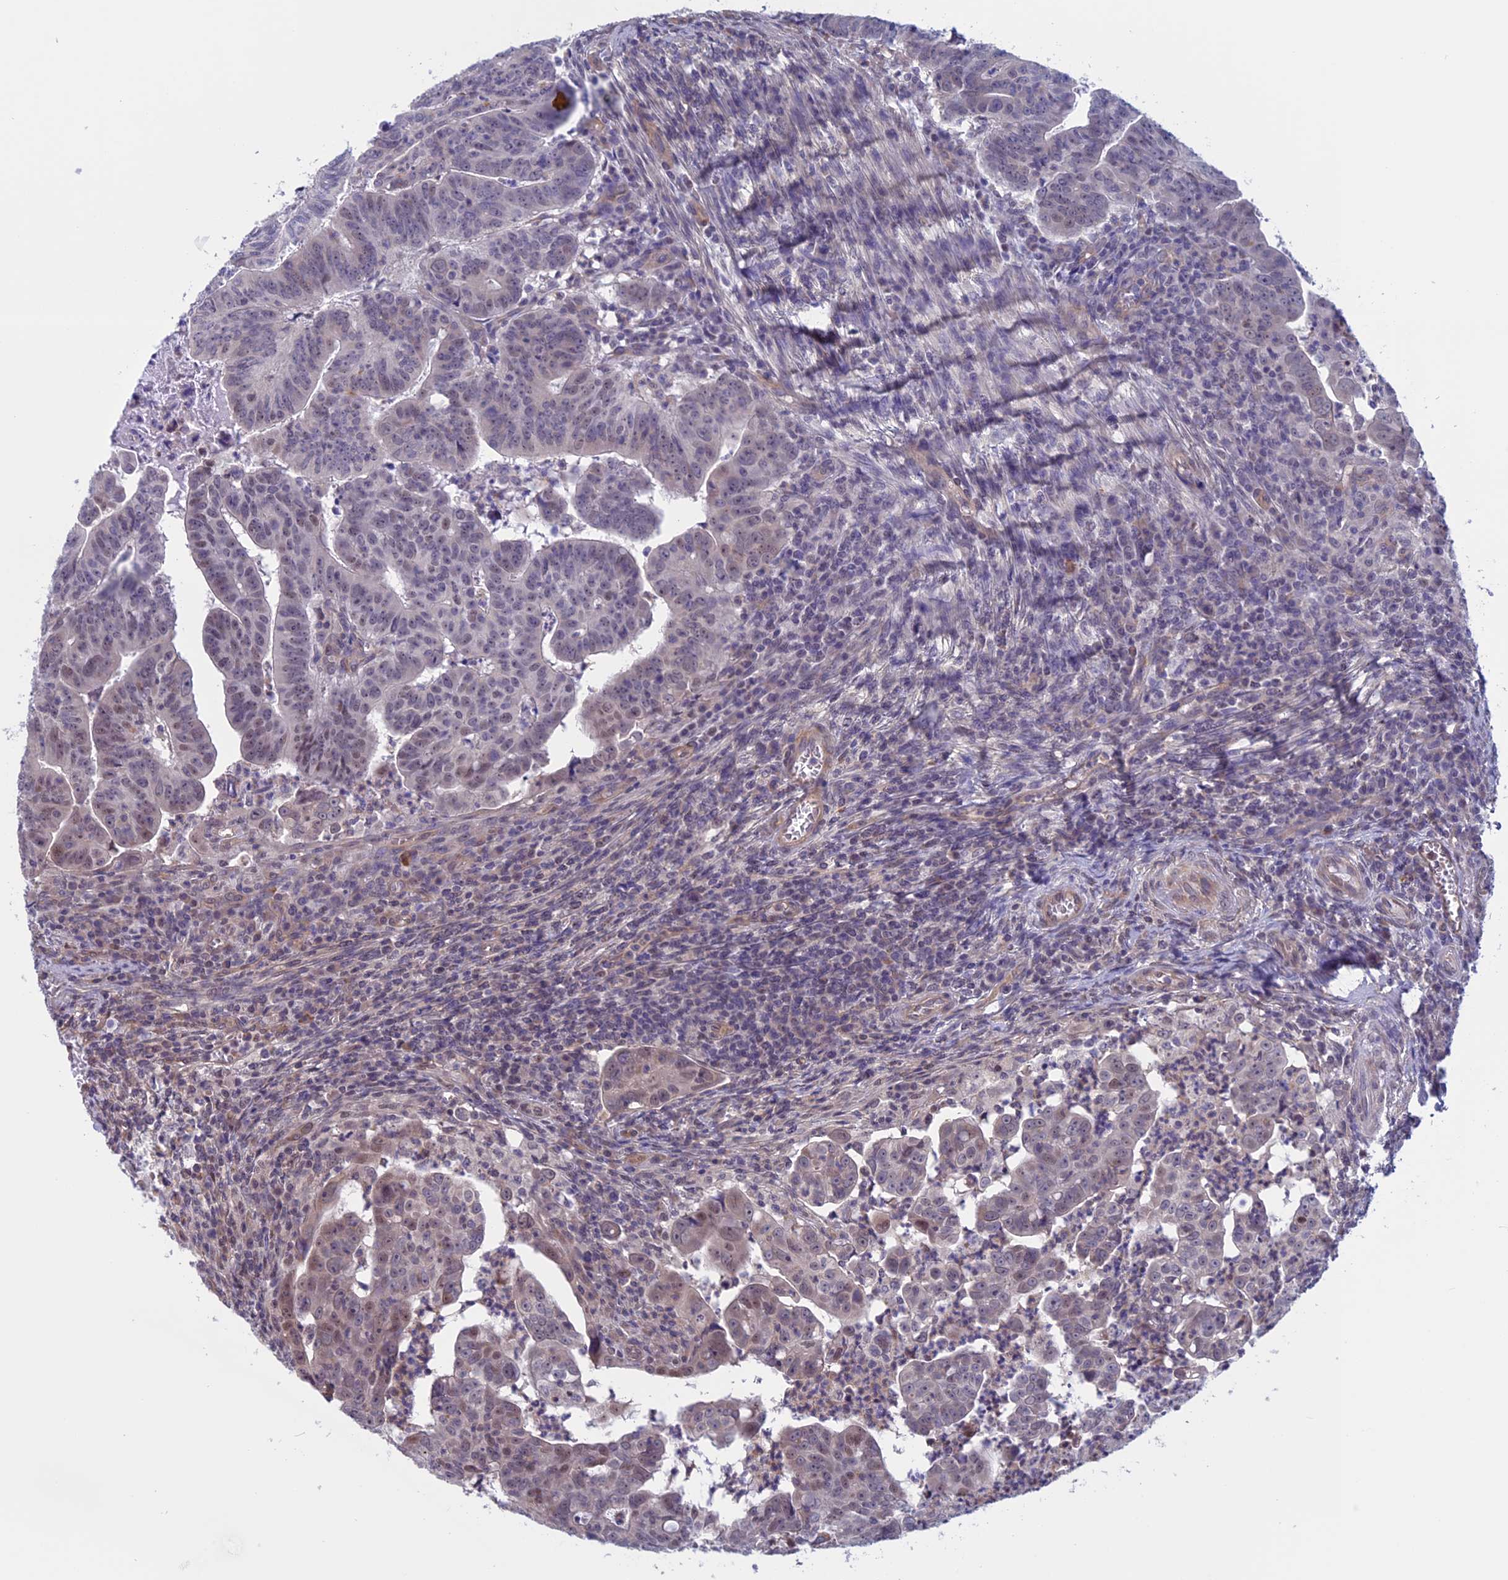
{"staining": {"intensity": "moderate", "quantity": "25%-75%", "location": "nuclear"}, "tissue": "colorectal cancer", "cell_type": "Tumor cells", "image_type": "cancer", "snomed": [{"axis": "morphology", "description": "Adenocarcinoma, NOS"}, {"axis": "topography", "description": "Rectum"}], "caption": "The image reveals staining of adenocarcinoma (colorectal), revealing moderate nuclear protein expression (brown color) within tumor cells.", "gene": "SLC1A6", "patient": {"sex": "male", "age": 69}}